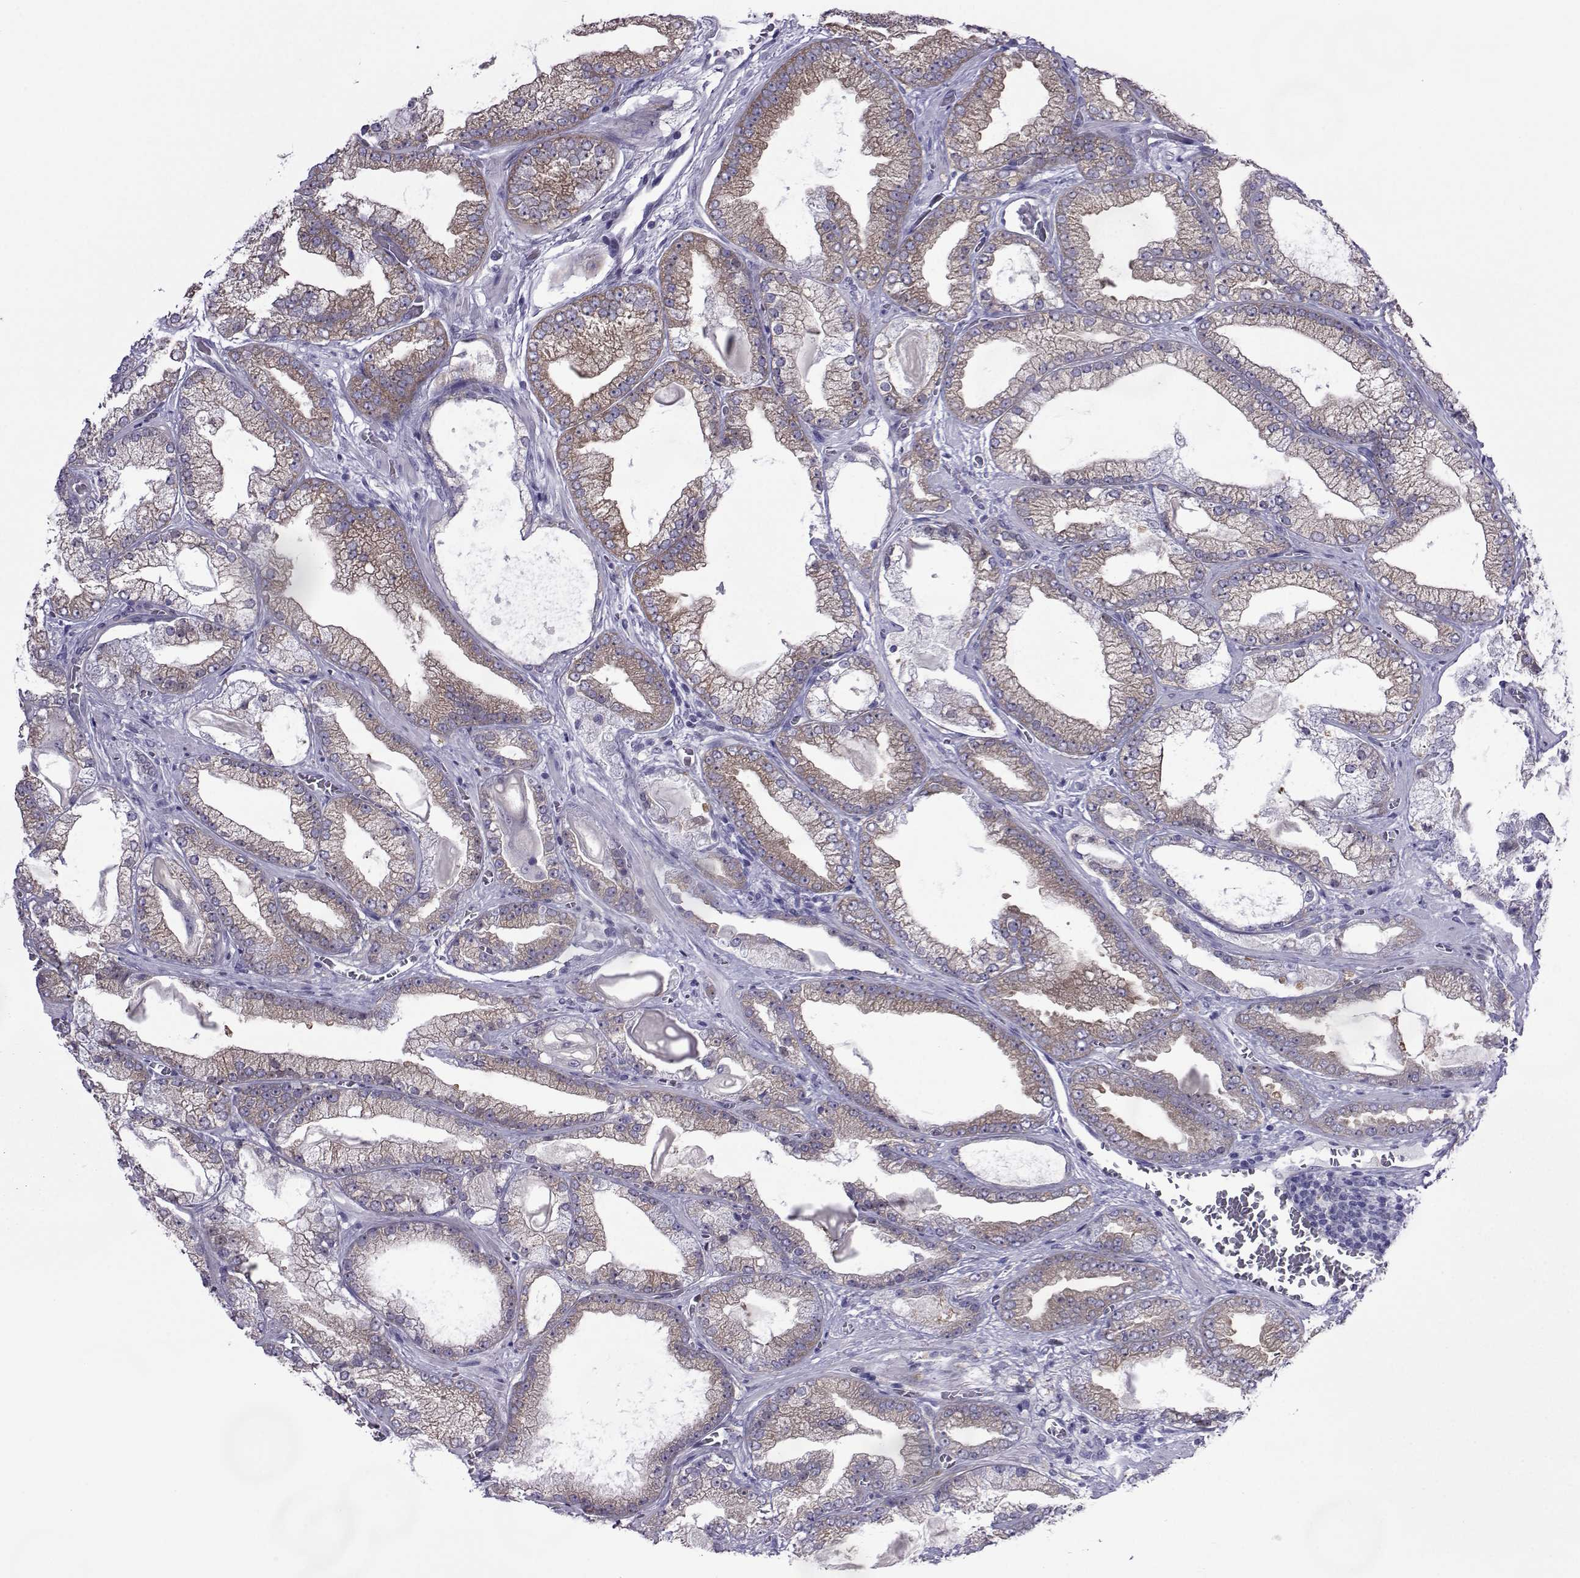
{"staining": {"intensity": "weak", "quantity": ">75%", "location": "cytoplasmic/membranous"}, "tissue": "prostate cancer", "cell_type": "Tumor cells", "image_type": "cancer", "snomed": [{"axis": "morphology", "description": "Adenocarcinoma, Low grade"}, {"axis": "topography", "description": "Prostate"}], "caption": "Immunohistochemistry histopathology image of neoplastic tissue: human prostate adenocarcinoma (low-grade) stained using immunohistochemistry demonstrates low levels of weak protein expression localized specifically in the cytoplasmic/membranous of tumor cells, appearing as a cytoplasmic/membranous brown color.", "gene": "COL22A1", "patient": {"sex": "male", "age": 57}}